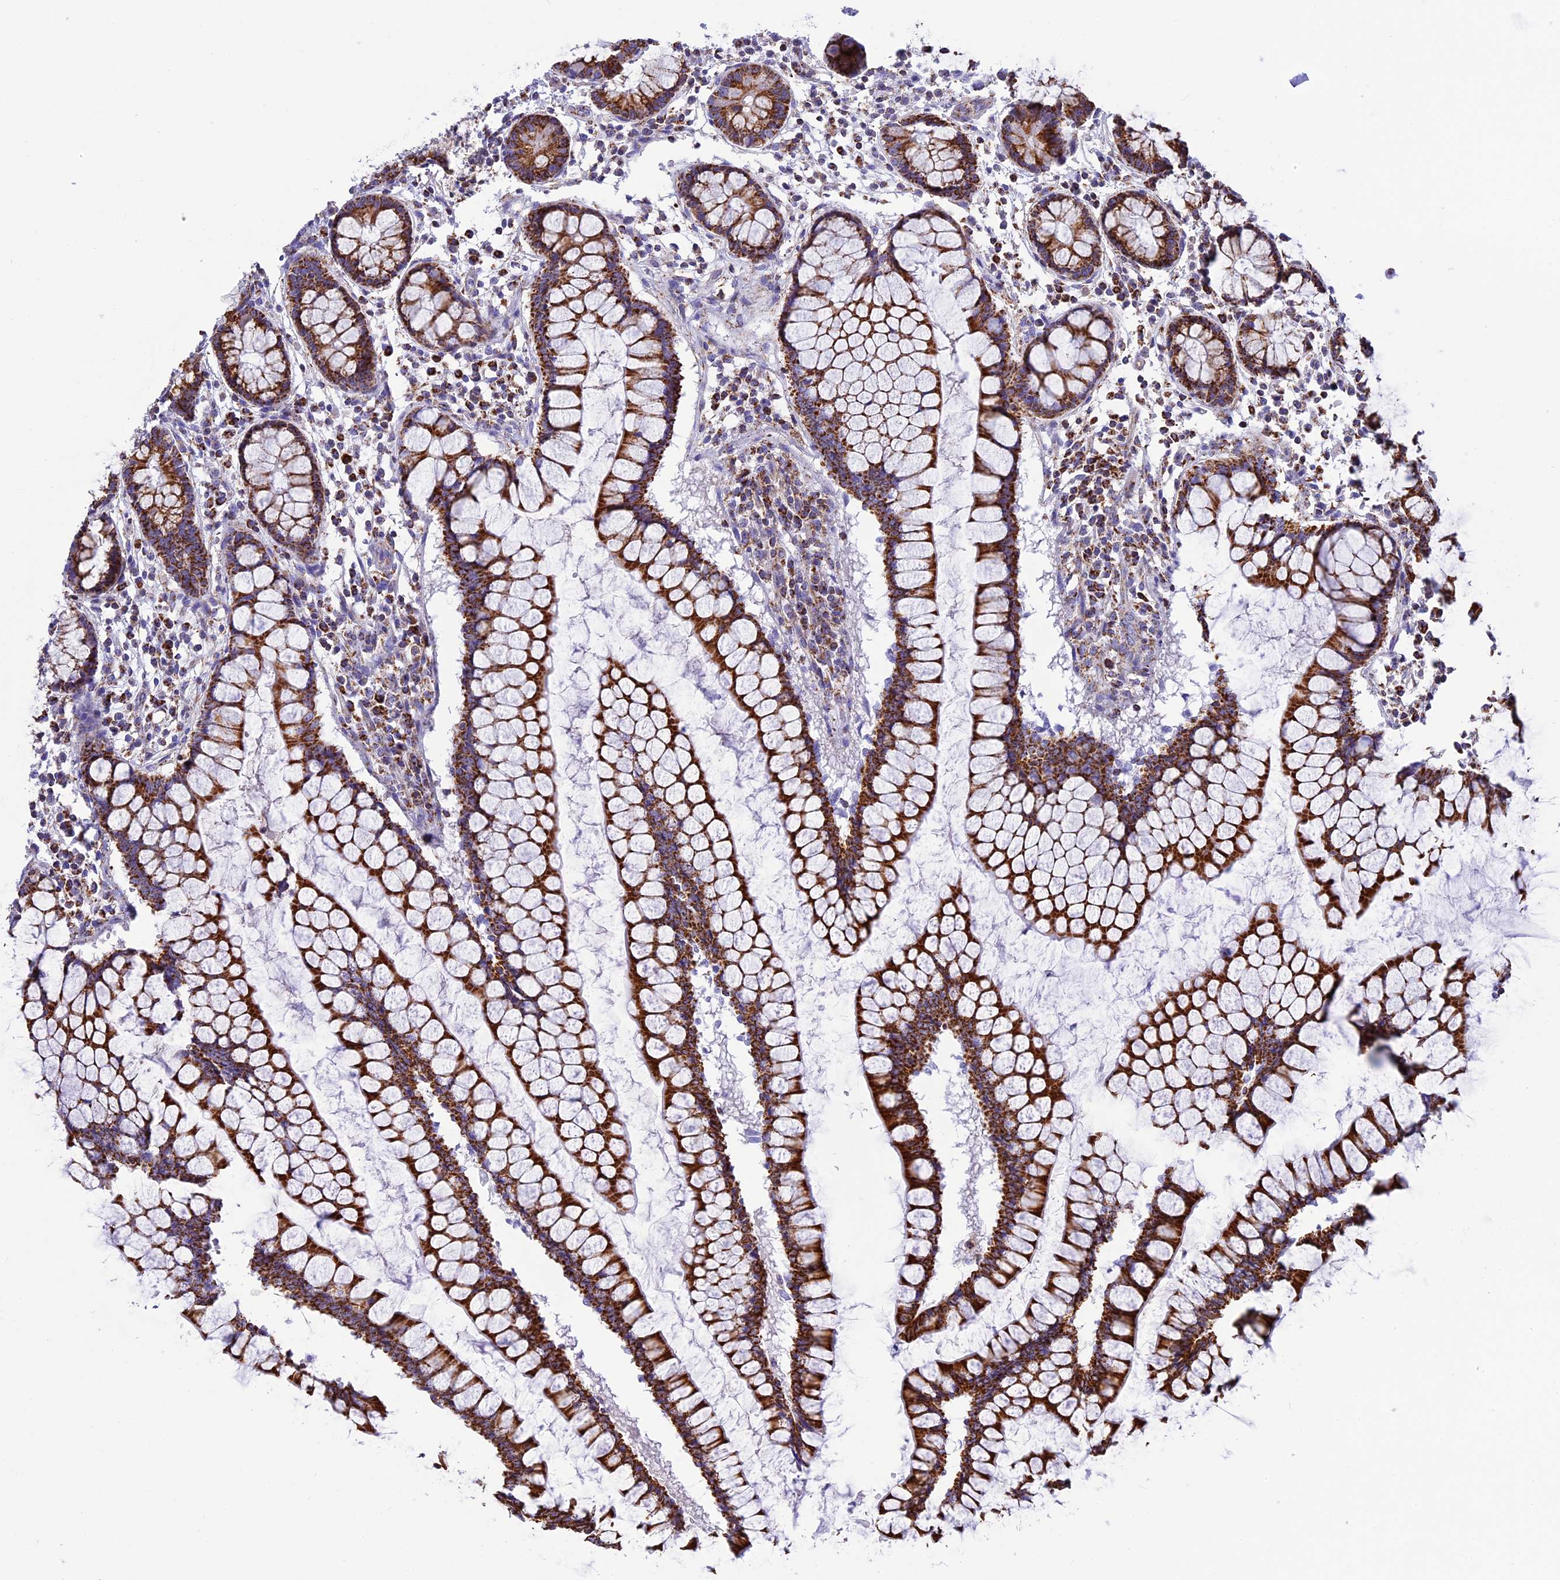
{"staining": {"intensity": "weak", "quantity": "25%-75%", "location": "cytoplasmic/membranous"}, "tissue": "colon", "cell_type": "Endothelial cells", "image_type": "normal", "snomed": [{"axis": "morphology", "description": "Normal tissue, NOS"}, {"axis": "morphology", "description": "Adenocarcinoma, NOS"}, {"axis": "topography", "description": "Colon"}], "caption": "Protein expression analysis of normal colon displays weak cytoplasmic/membranous positivity in approximately 25%-75% of endothelial cells. (DAB (3,3'-diaminobenzidine) IHC, brown staining for protein, blue staining for nuclei).", "gene": "KCNG1", "patient": {"sex": "female", "age": 55}}